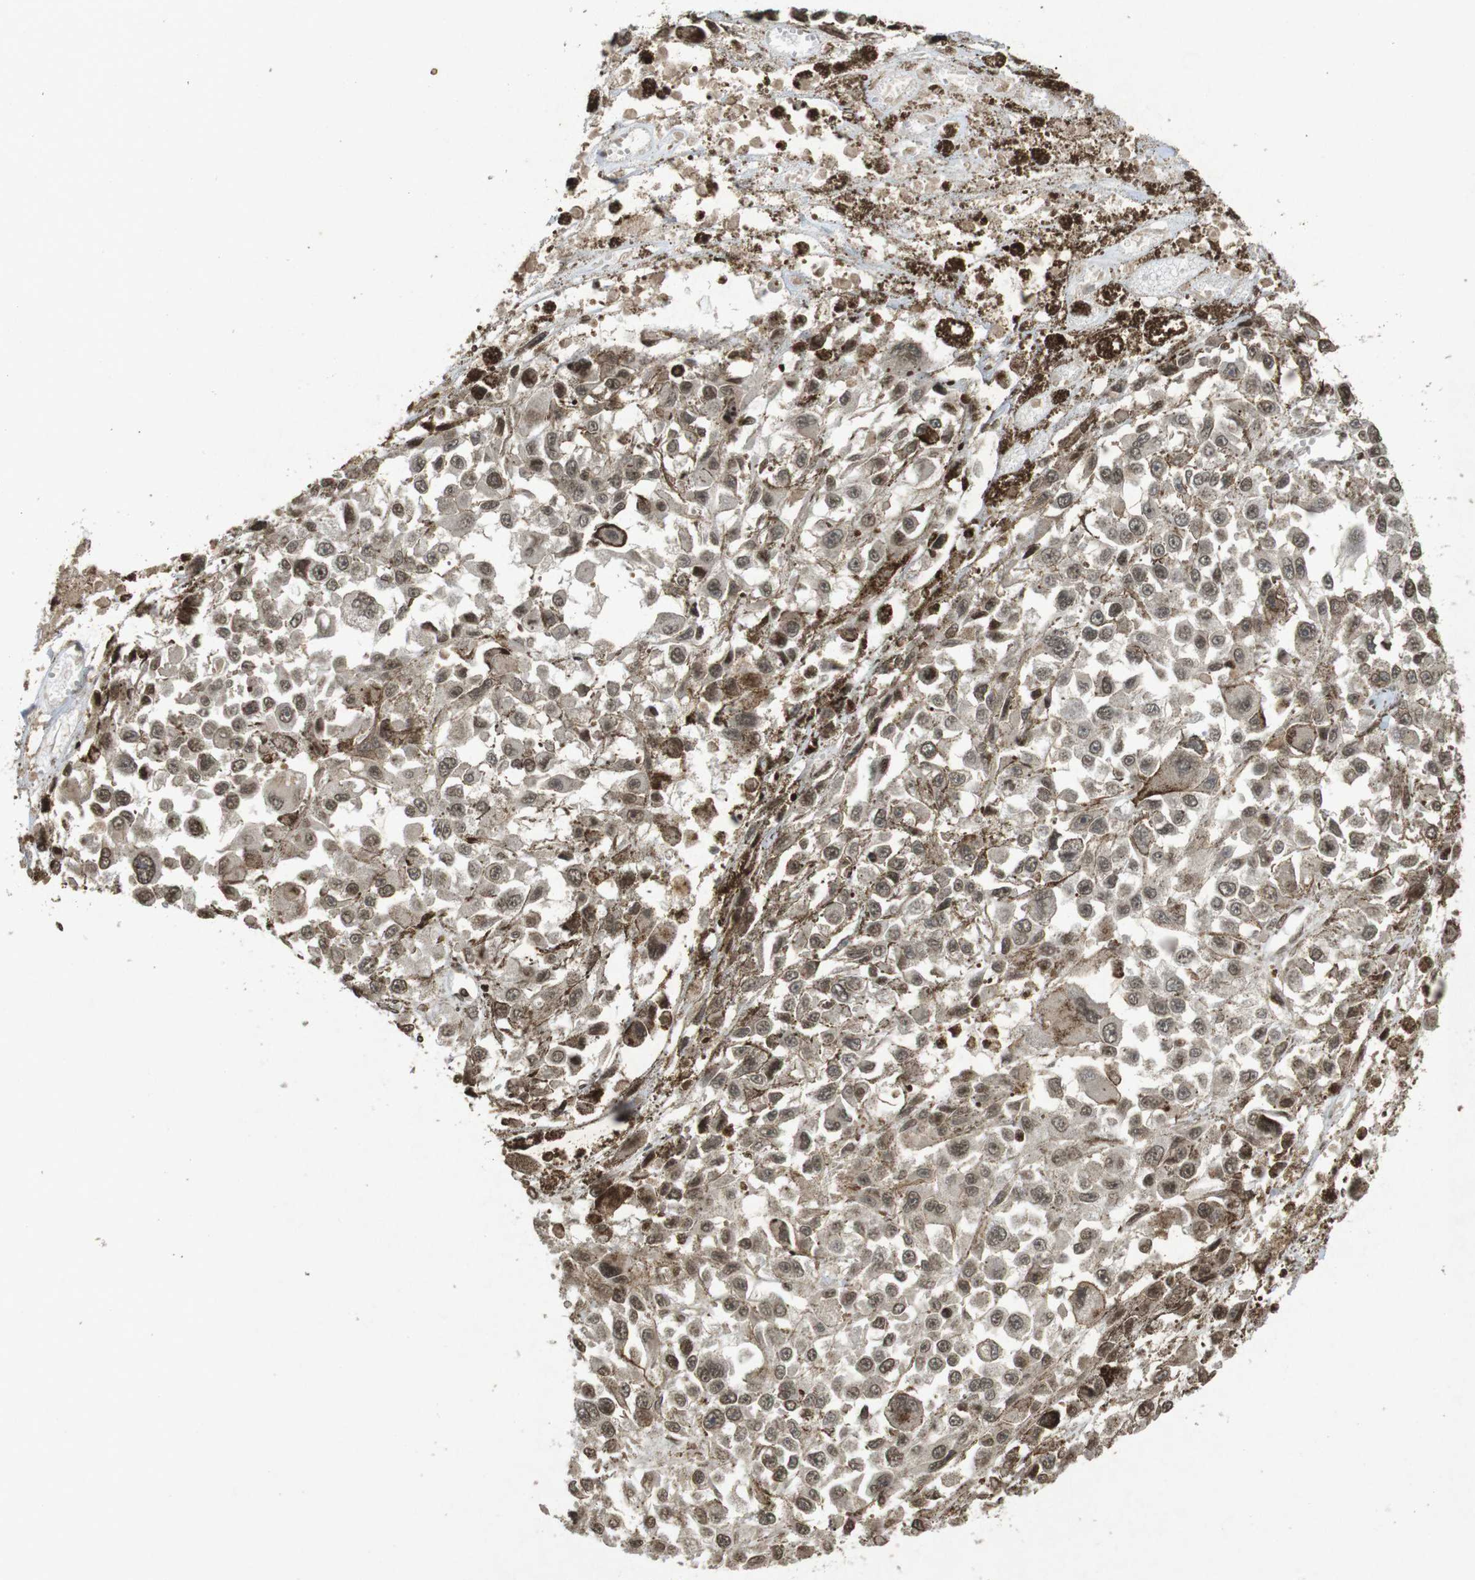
{"staining": {"intensity": "weak", "quantity": ">75%", "location": "cytoplasmic/membranous,nuclear"}, "tissue": "melanoma", "cell_type": "Tumor cells", "image_type": "cancer", "snomed": [{"axis": "morphology", "description": "Malignant melanoma, Metastatic site"}, {"axis": "topography", "description": "Lymph node"}], "caption": "A histopathology image of malignant melanoma (metastatic site) stained for a protein demonstrates weak cytoplasmic/membranous and nuclear brown staining in tumor cells.", "gene": "ORC4", "patient": {"sex": "male", "age": 59}}